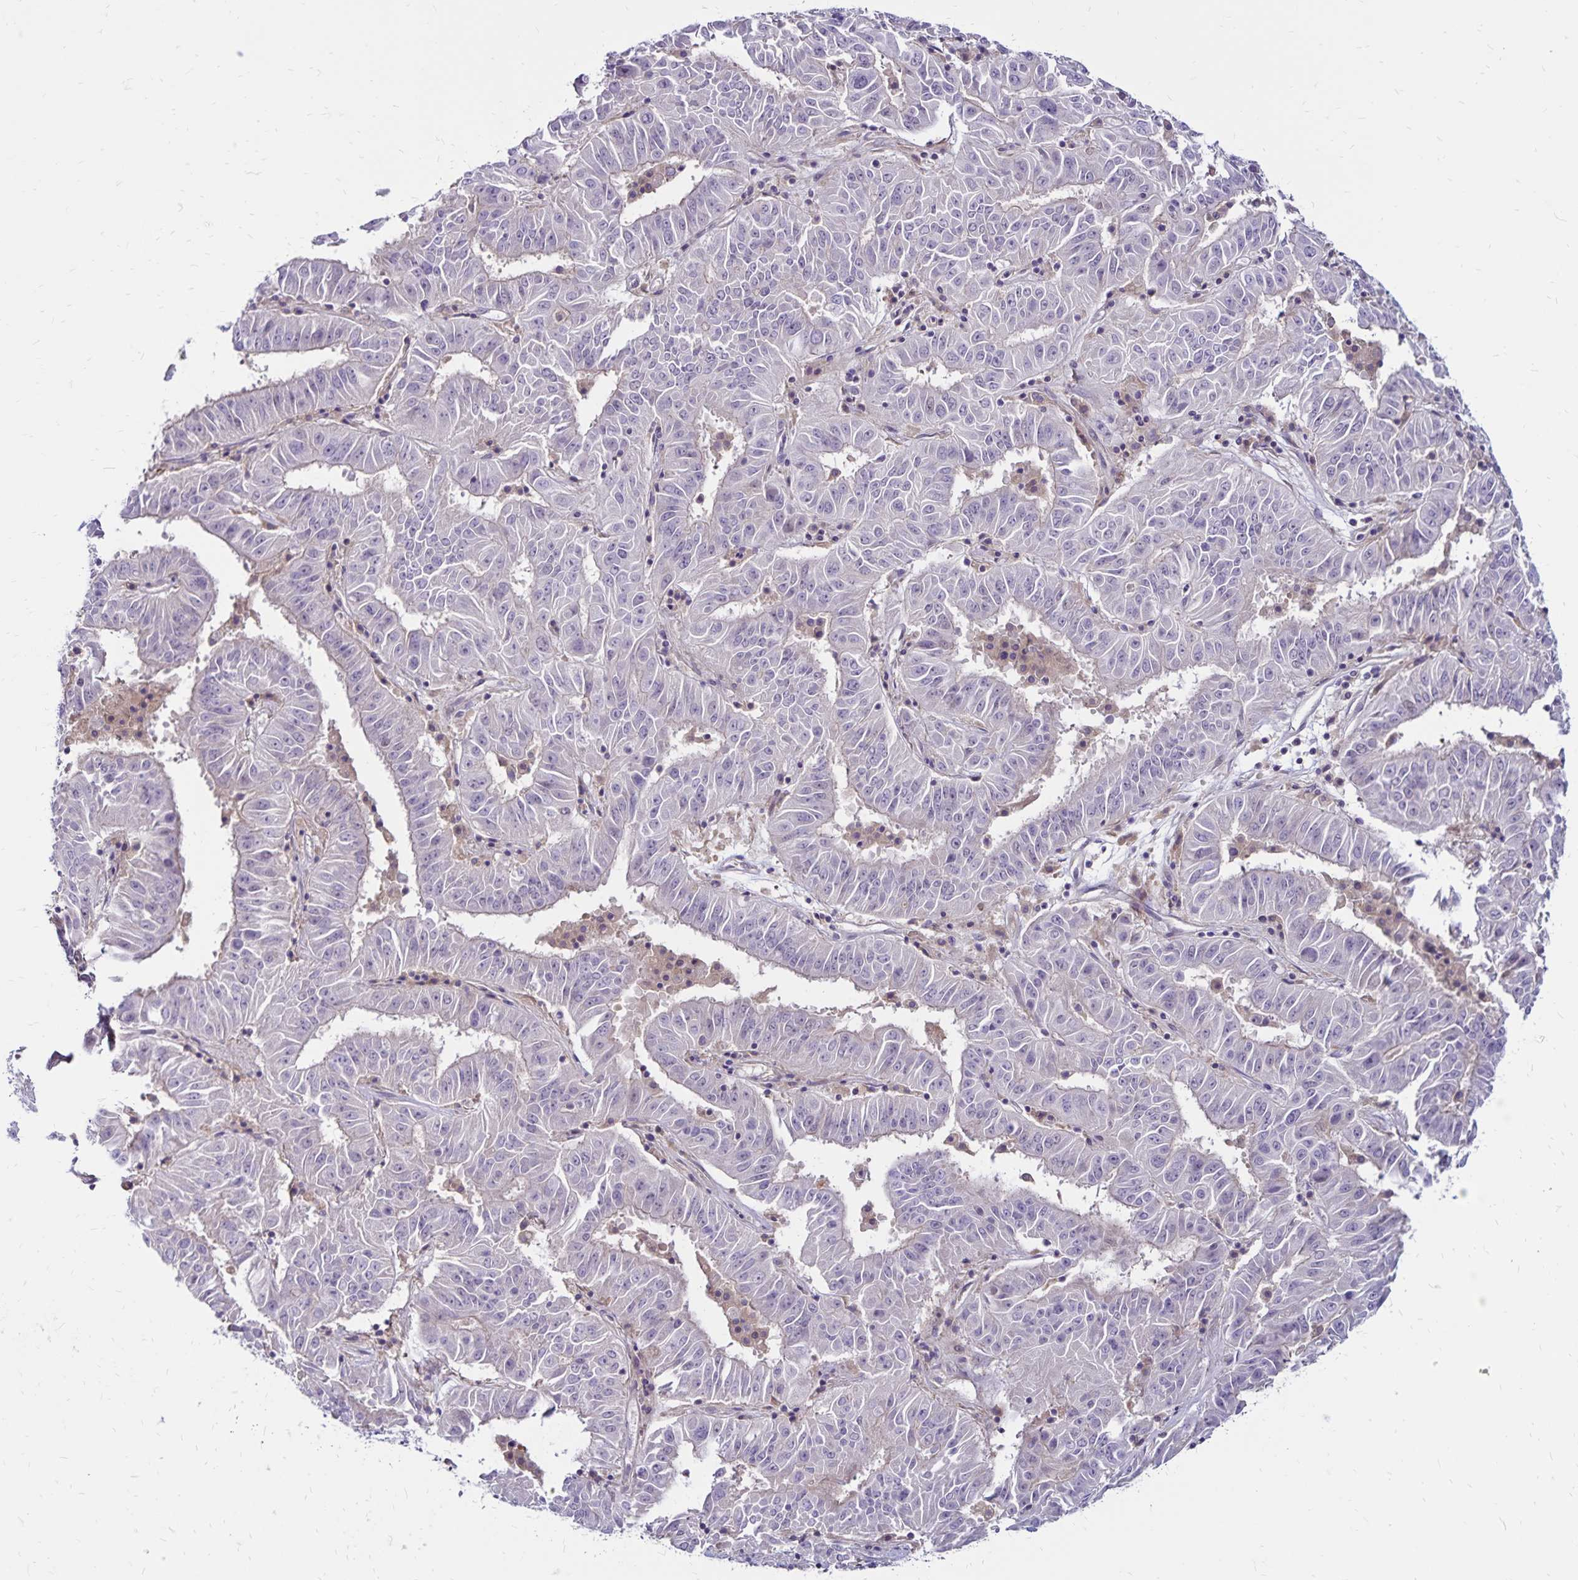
{"staining": {"intensity": "negative", "quantity": "none", "location": "none"}, "tissue": "pancreatic cancer", "cell_type": "Tumor cells", "image_type": "cancer", "snomed": [{"axis": "morphology", "description": "Adenocarcinoma, NOS"}, {"axis": "topography", "description": "Pancreas"}], "caption": "A micrograph of human pancreatic cancer is negative for staining in tumor cells.", "gene": "FSD1", "patient": {"sex": "male", "age": 63}}